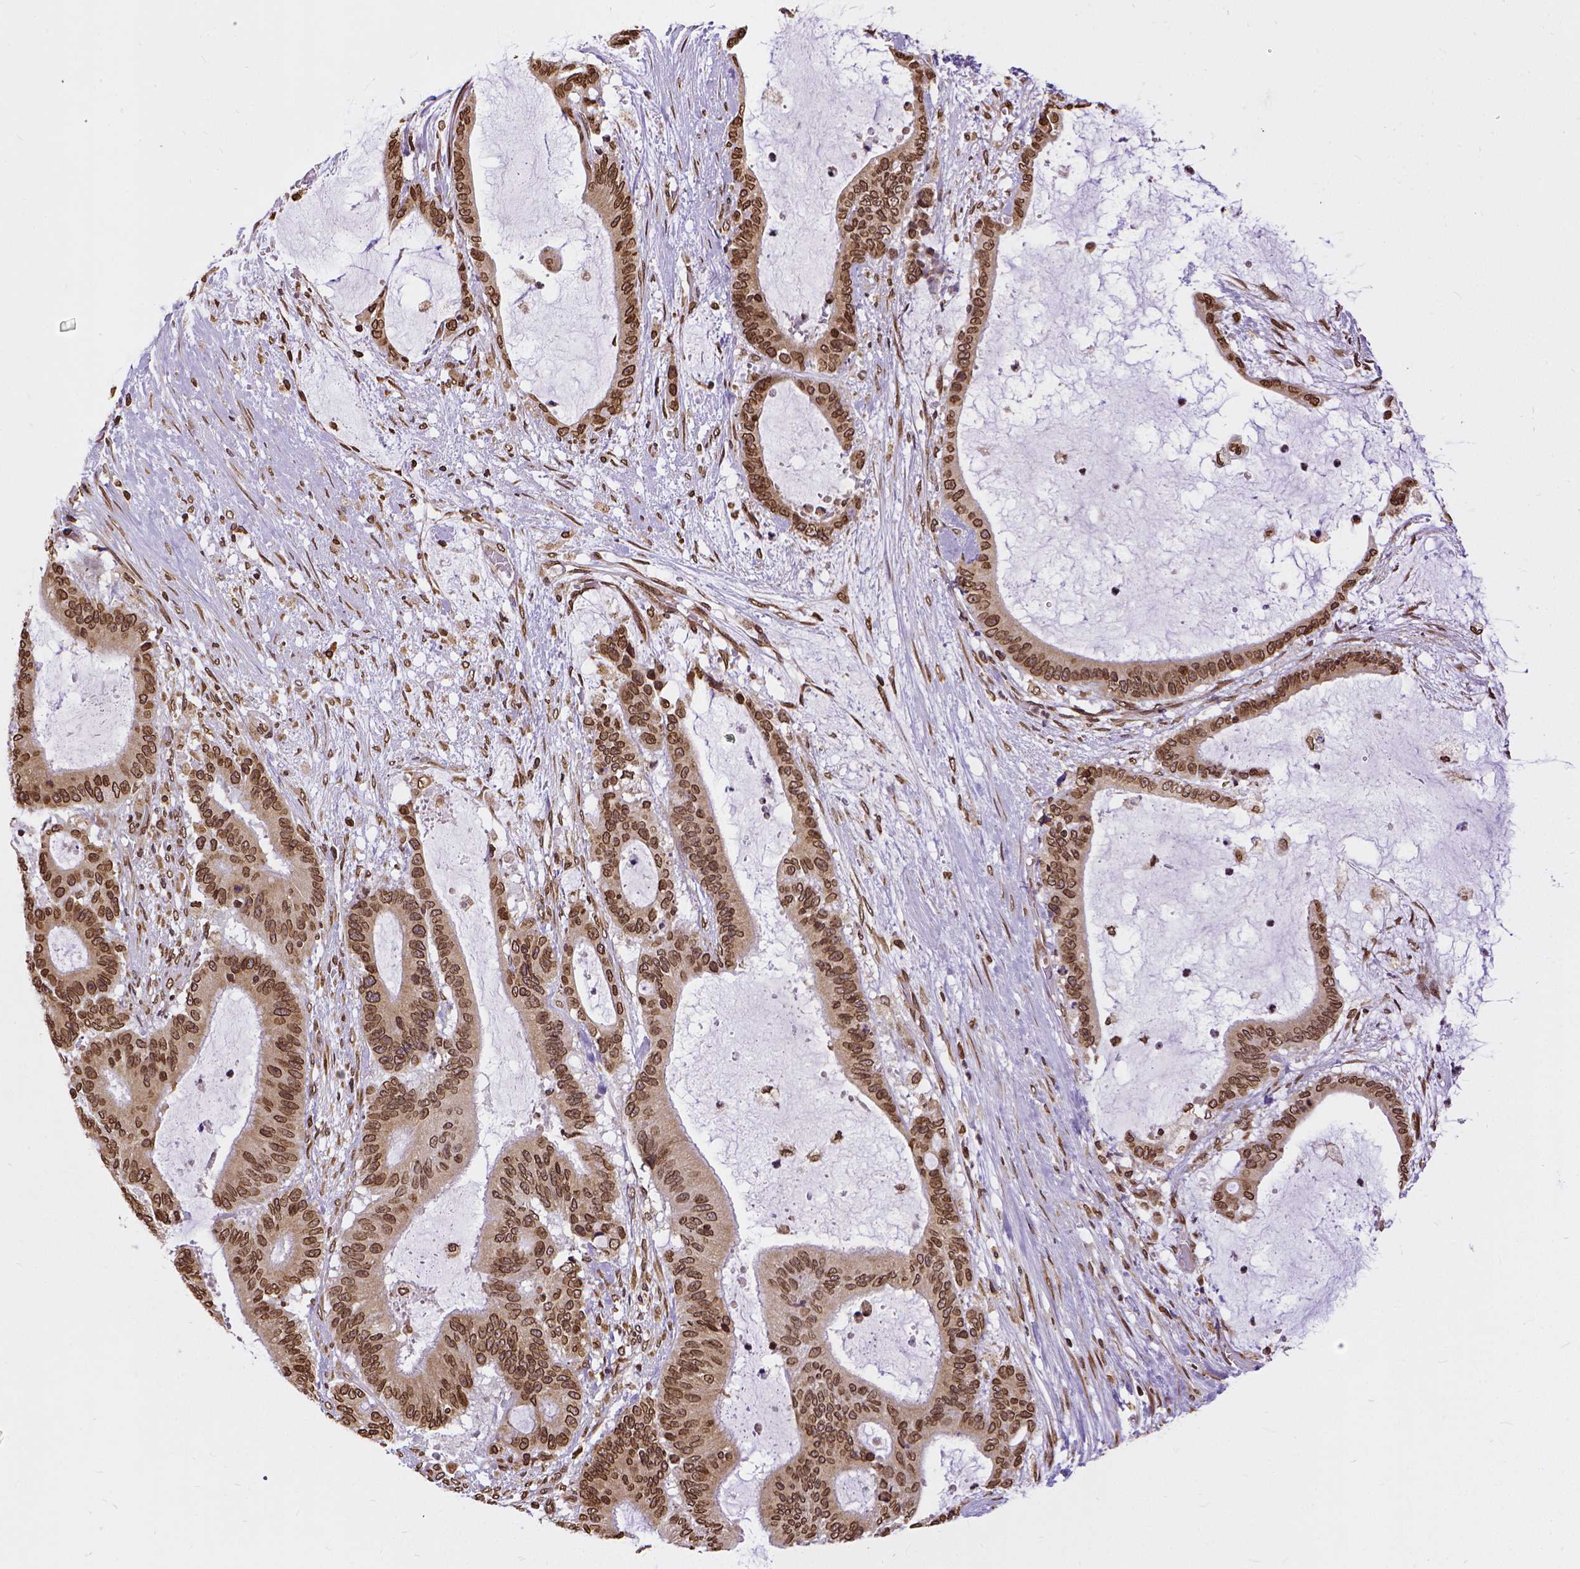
{"staining": {"intensity": "strong", "quantity": ">75%", "location": "cytoplasmic/membranous,nuclear"}, "tissue": "liver cancer", "cell_type": "Tumor cells", "image_type": "cancer", "snomed": [{"axis": "morphology", "description": "Normal tissue, NOS"}, {"axis": "morphology", "description": "Cholangiocarcinoma"}, {"axis": "topography", "description": "Liver"}, {"axis": "topography", "description": "Peripheral nerve tissue"}], "caption": "Immunohistochemistry (IHC) of liver cancer (cholangiocarcinoma) shows high levels of strong cytoplasmic/membranous and nuclear positivity in about >75% of tumor cells. (brown staining indicates protein expression, while blue staining denotes nuclei).", "gene": "MTDH", "patient": {"sex": "female", "age": 73}}